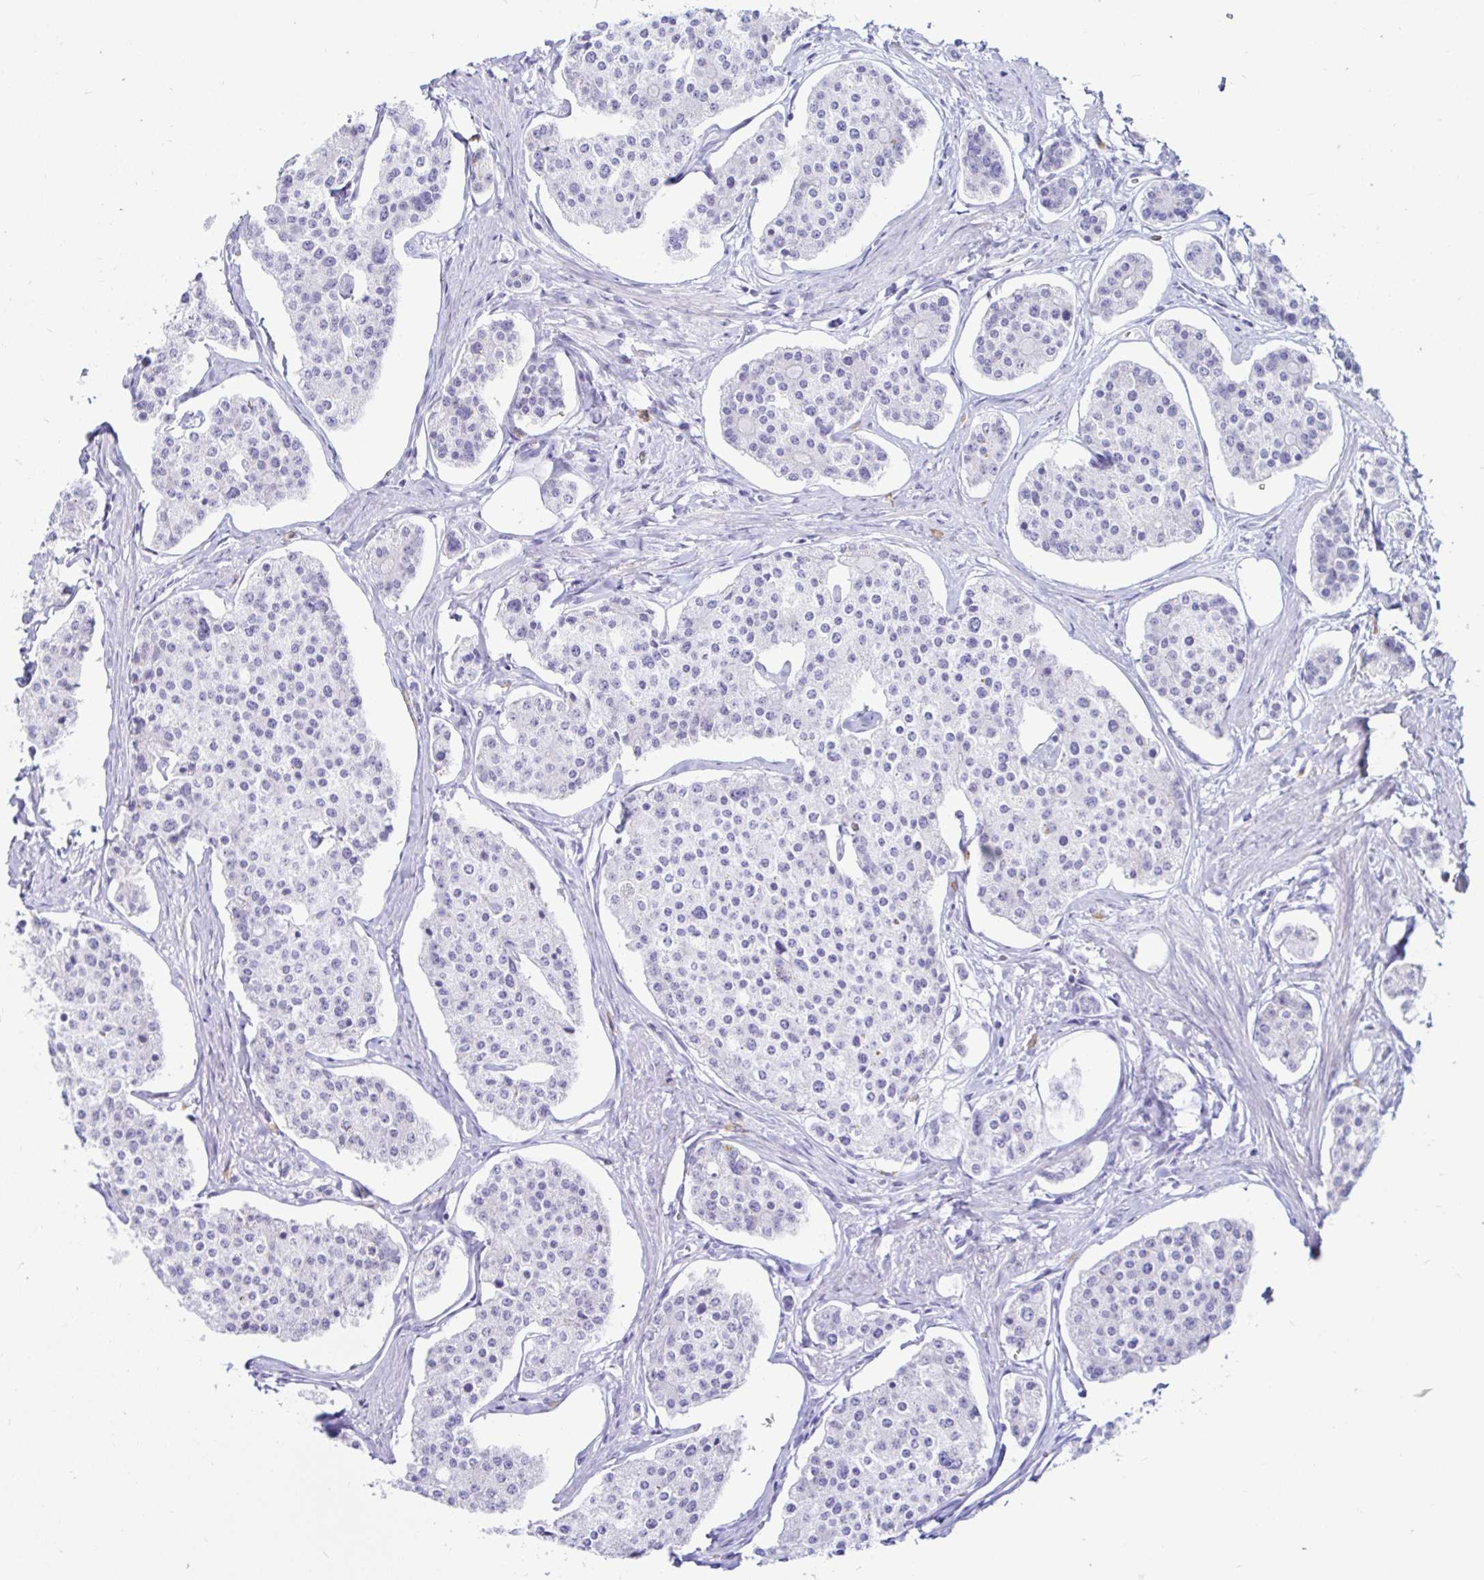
{"staining": {"intensity": "negative", "quantity": "none", "location": "none"}, "tissue": "carcinoid", "cell_type": "Tumor cells", "image_type": "cancer", "snomed": [{"axis": "morphology", "description": "Carcinoid, malignant, NOS"}, {"axis": "topography", "description": "Small intestine"}], "caption": "DAB immunohistochemical staining of carcinoid exhibits no significant positivity in tumor cells.", "gene": "BEST1", "patient": {"sex": "female", "age": 65}}